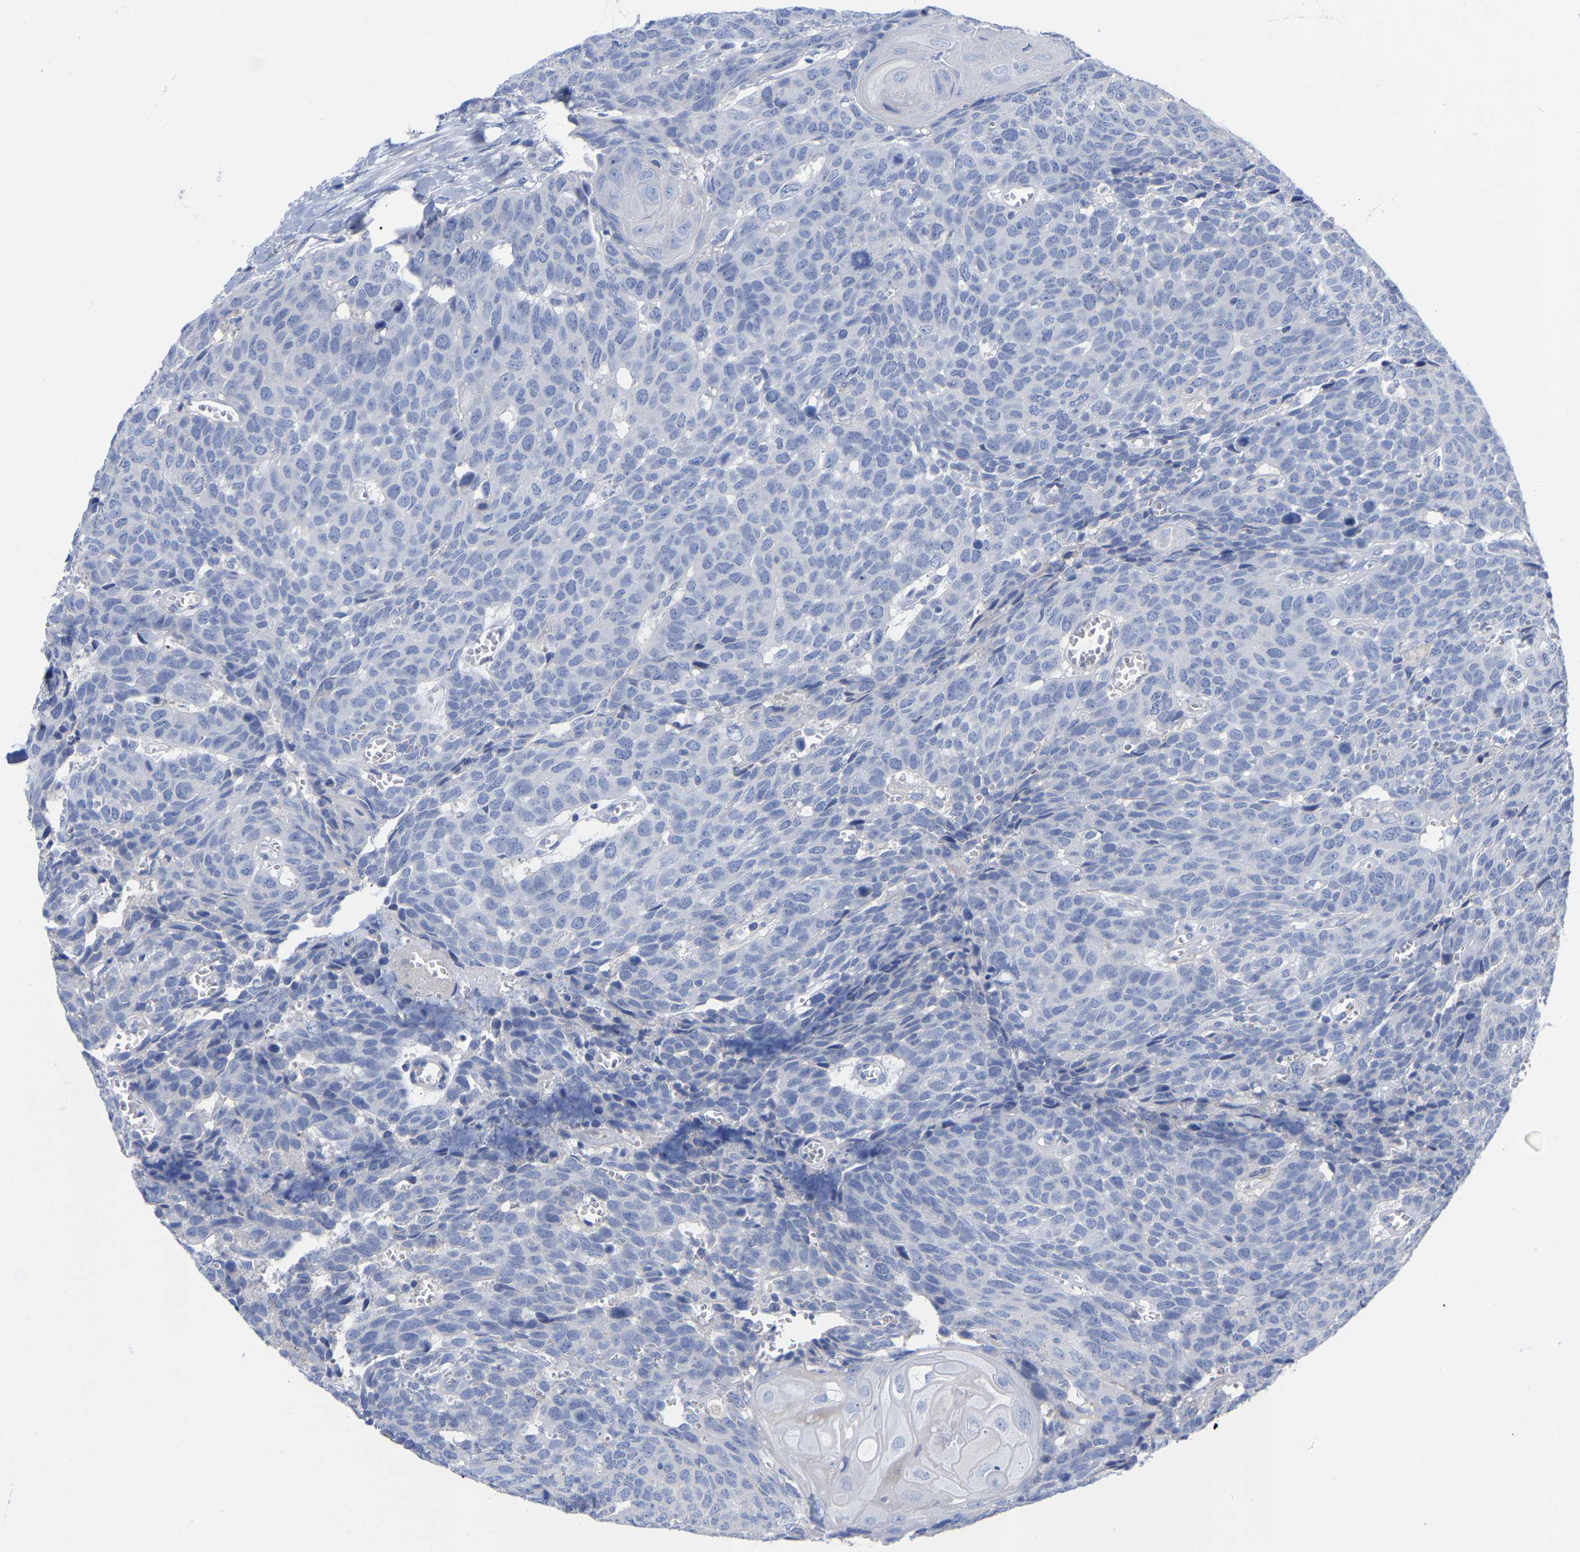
{"staining": {"intensity": "negative", "quantity": "none", "location": "none"}, "tissue": "head and neck cancer", "cell_type": "Tumor cells", "image_type": "cancer", "snomed": [{"axis": "morphology", "description": "Squamous cell carcinoma, NOS"}, {"axis": "topography", "description": "Head-Neck"}], "caption": "Immunohistochemistry of human squamous cell carcinoma (head and neck) demonstrates no staining in tumor cells.", "gene": "HAPLN1", "patient": {"sex": "male", "age": 66}}